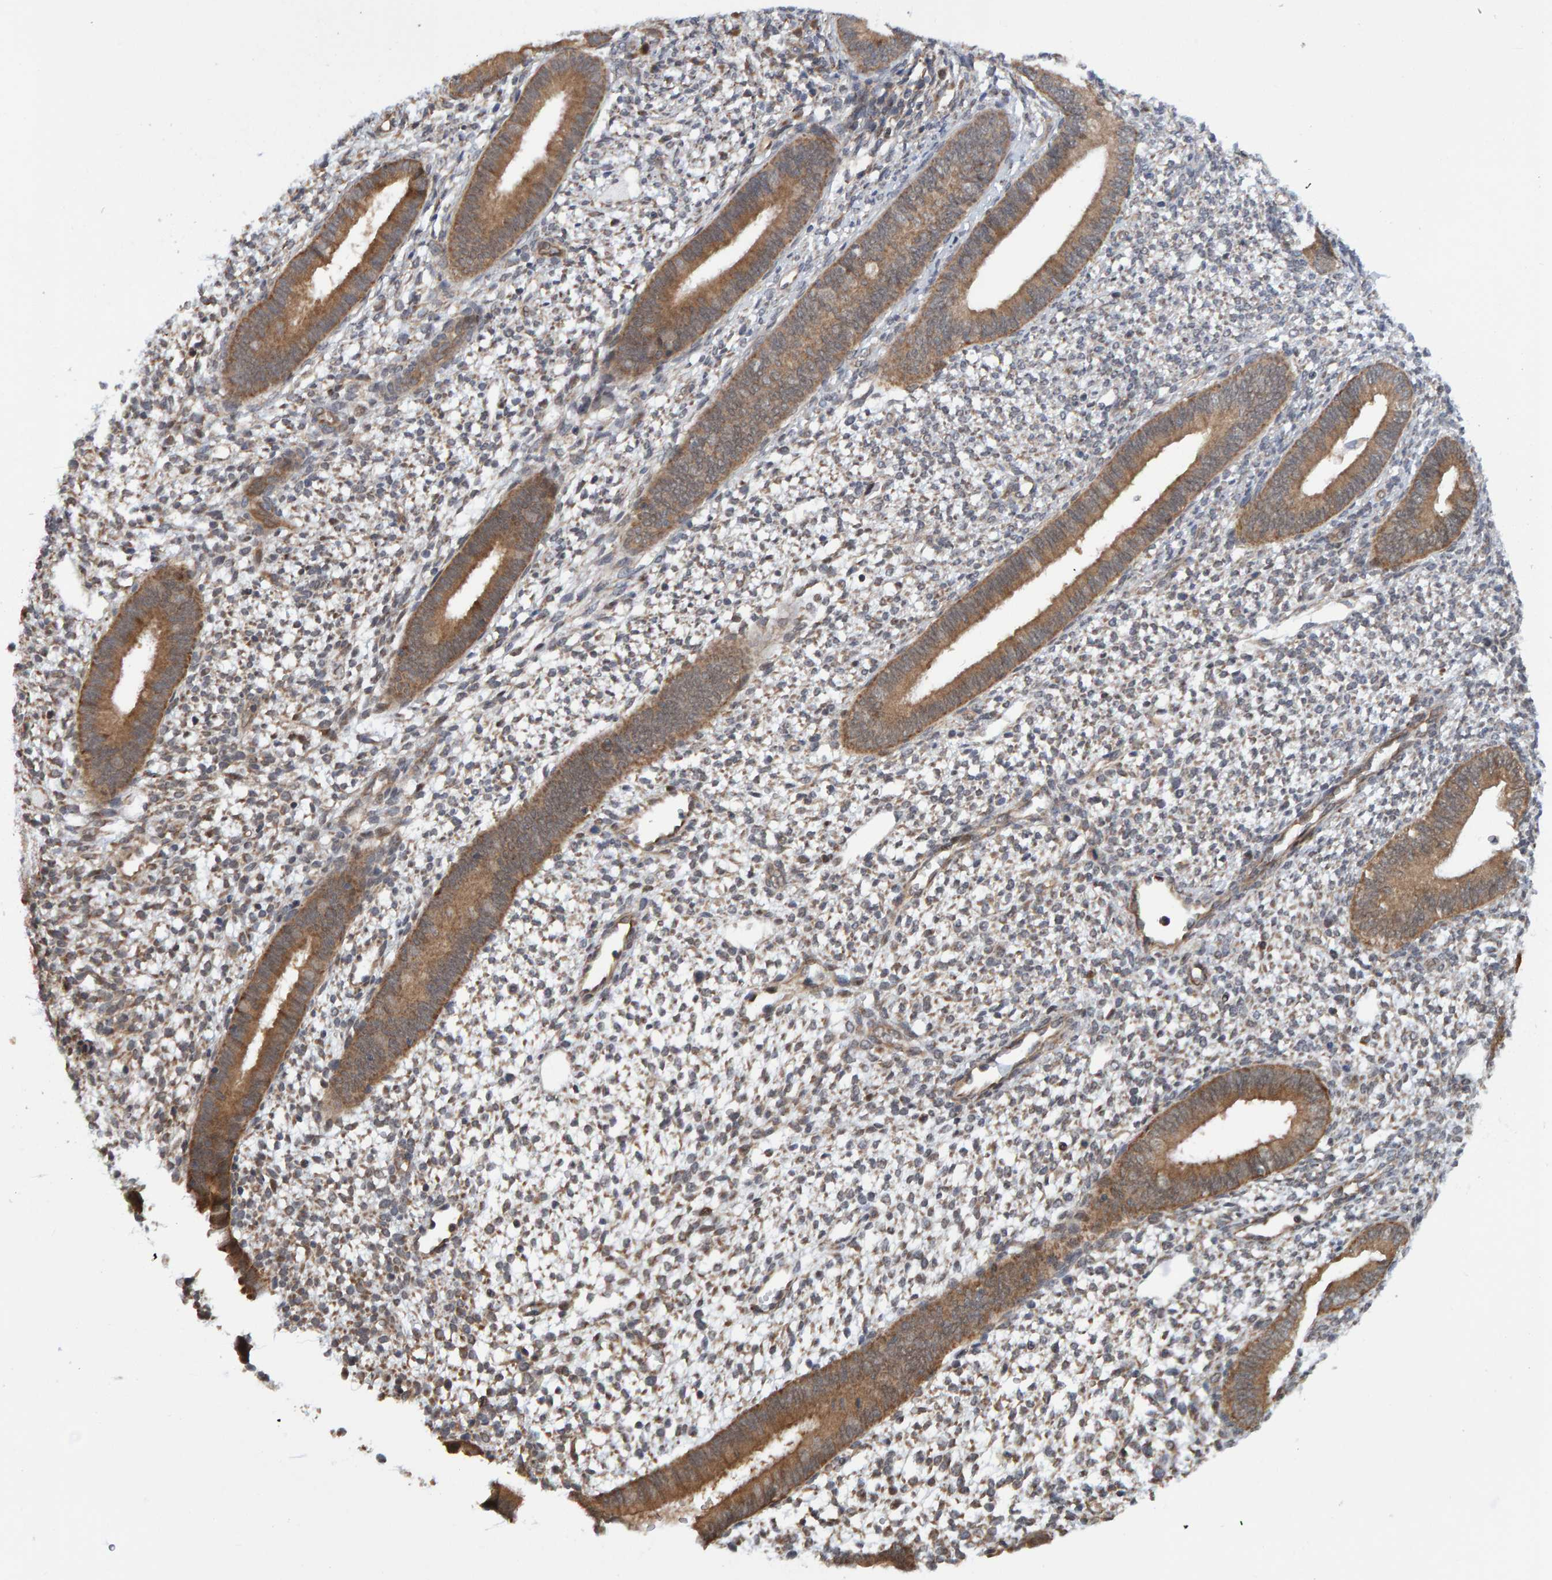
{"staining": {"intensity": "moderate", "quantity": ">75%", "location": "cytoplasmic/membranous"}, "tissue": "endometrium", "cell_type": "Cells in endometrial stroma", "image_type": "normal", "snomed": [{"axis": "morphology", "description": "Normal tissue, NOS"}, {"axis": "topography", "description": "Endometrium"}], "caption": "An IHC photomicrograph of normal tissue is shown. Protein staining in brown shows moderate cytoplasmic/membranous positivity in endometrium within cells in endometrial stroma.", "gene": "SCRN2", "patient": {"sex": "female", "age": 46}}